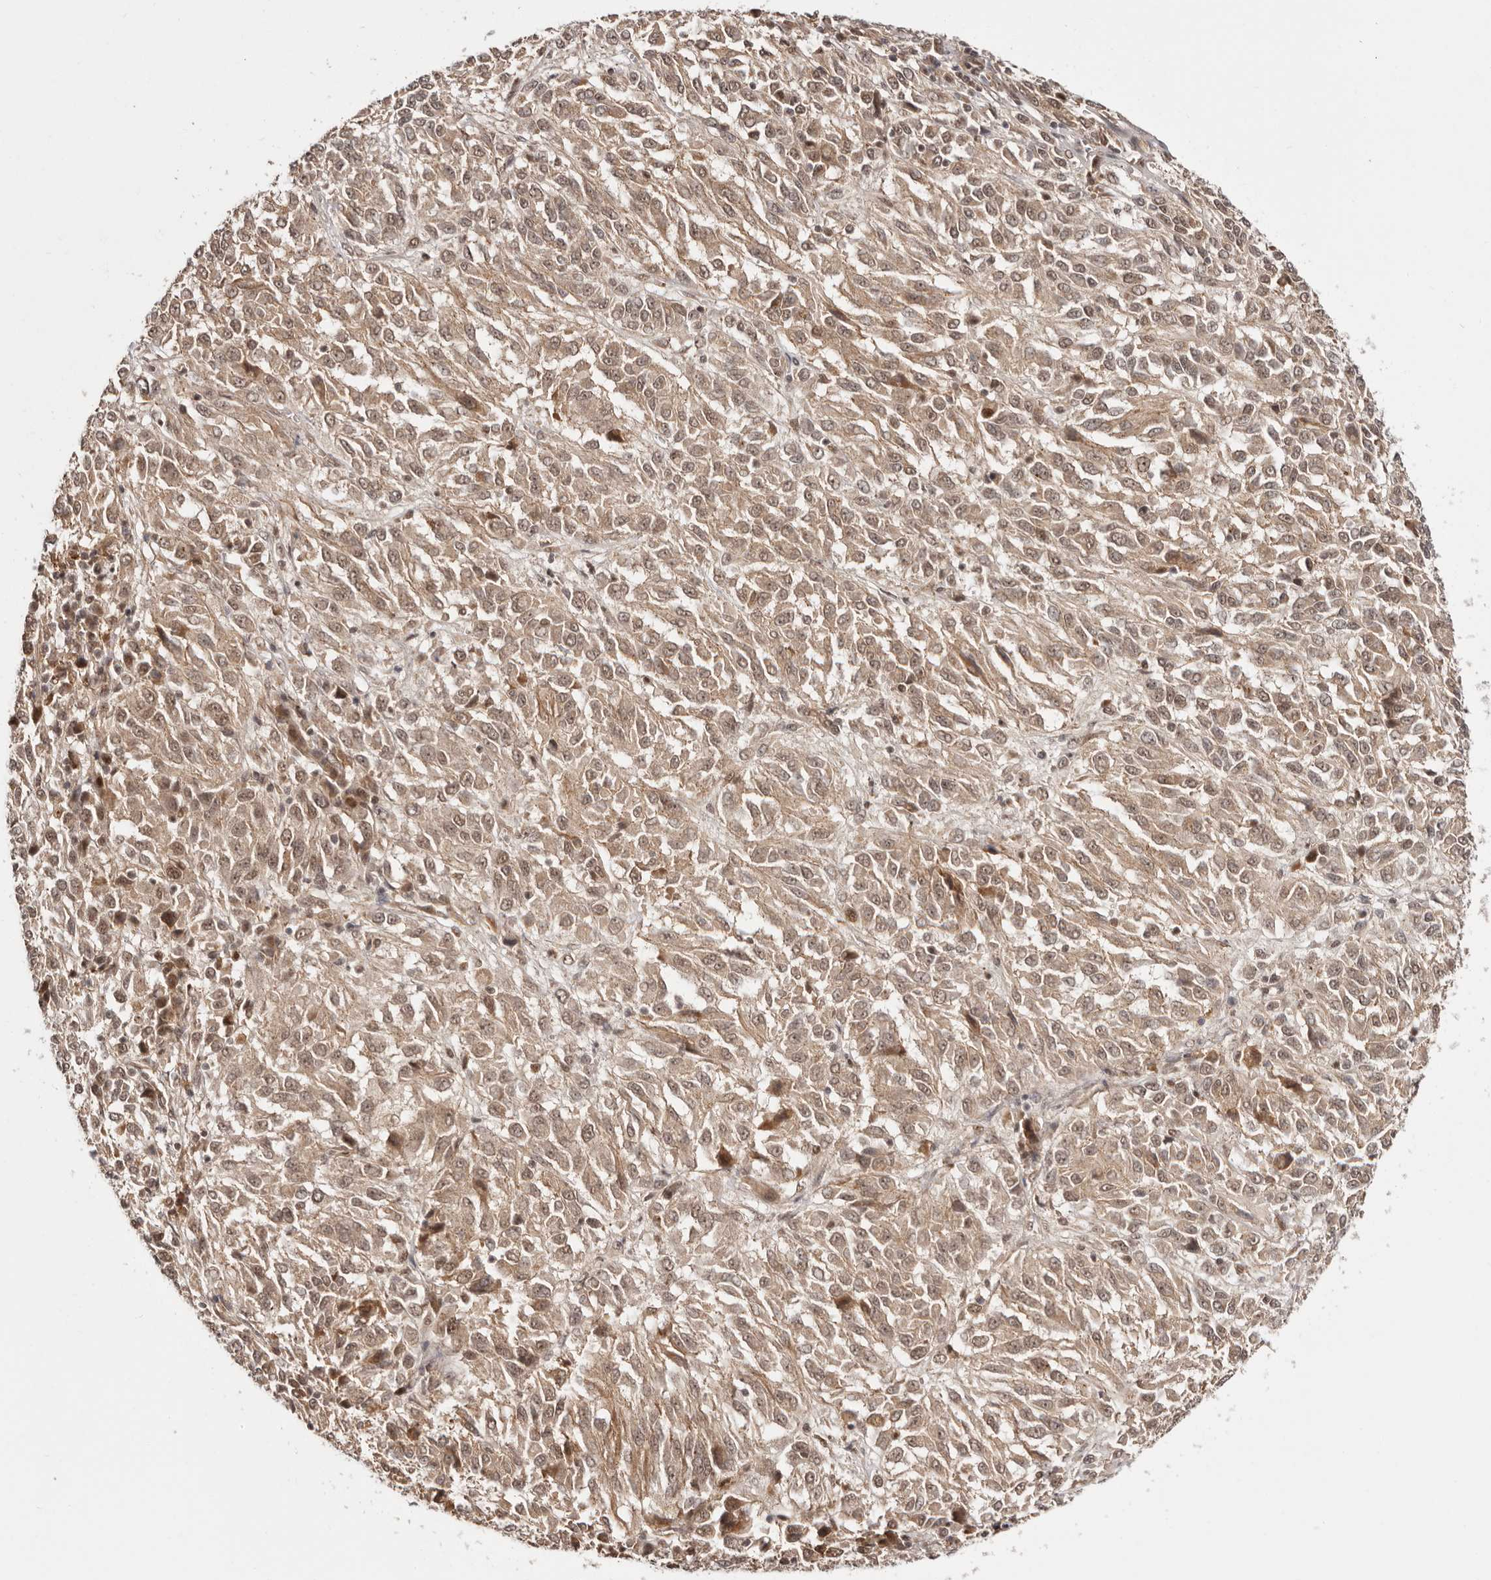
{"staining": {"intensity": "weak", "quantity": ">75%", "location": "cytoplasmic/membranous,nuclear"}, "tissue": "melanoma", "cell_type": "Tumor cells", "image_type": "cancer", "snomed": [{"axis": "morphology", "description": "Malignant melanoma, Metastatic site"}, {"axis": "topography", "description": "Lung"}], "caption": "Melanoma was stained to show a protein in brown. There is low levels of weak cytoplasmic/membranous and nuclear positivity in about >75% of tumor cells.", "gene": "MED8", "patient": {"sex": "male", "age": 64}}